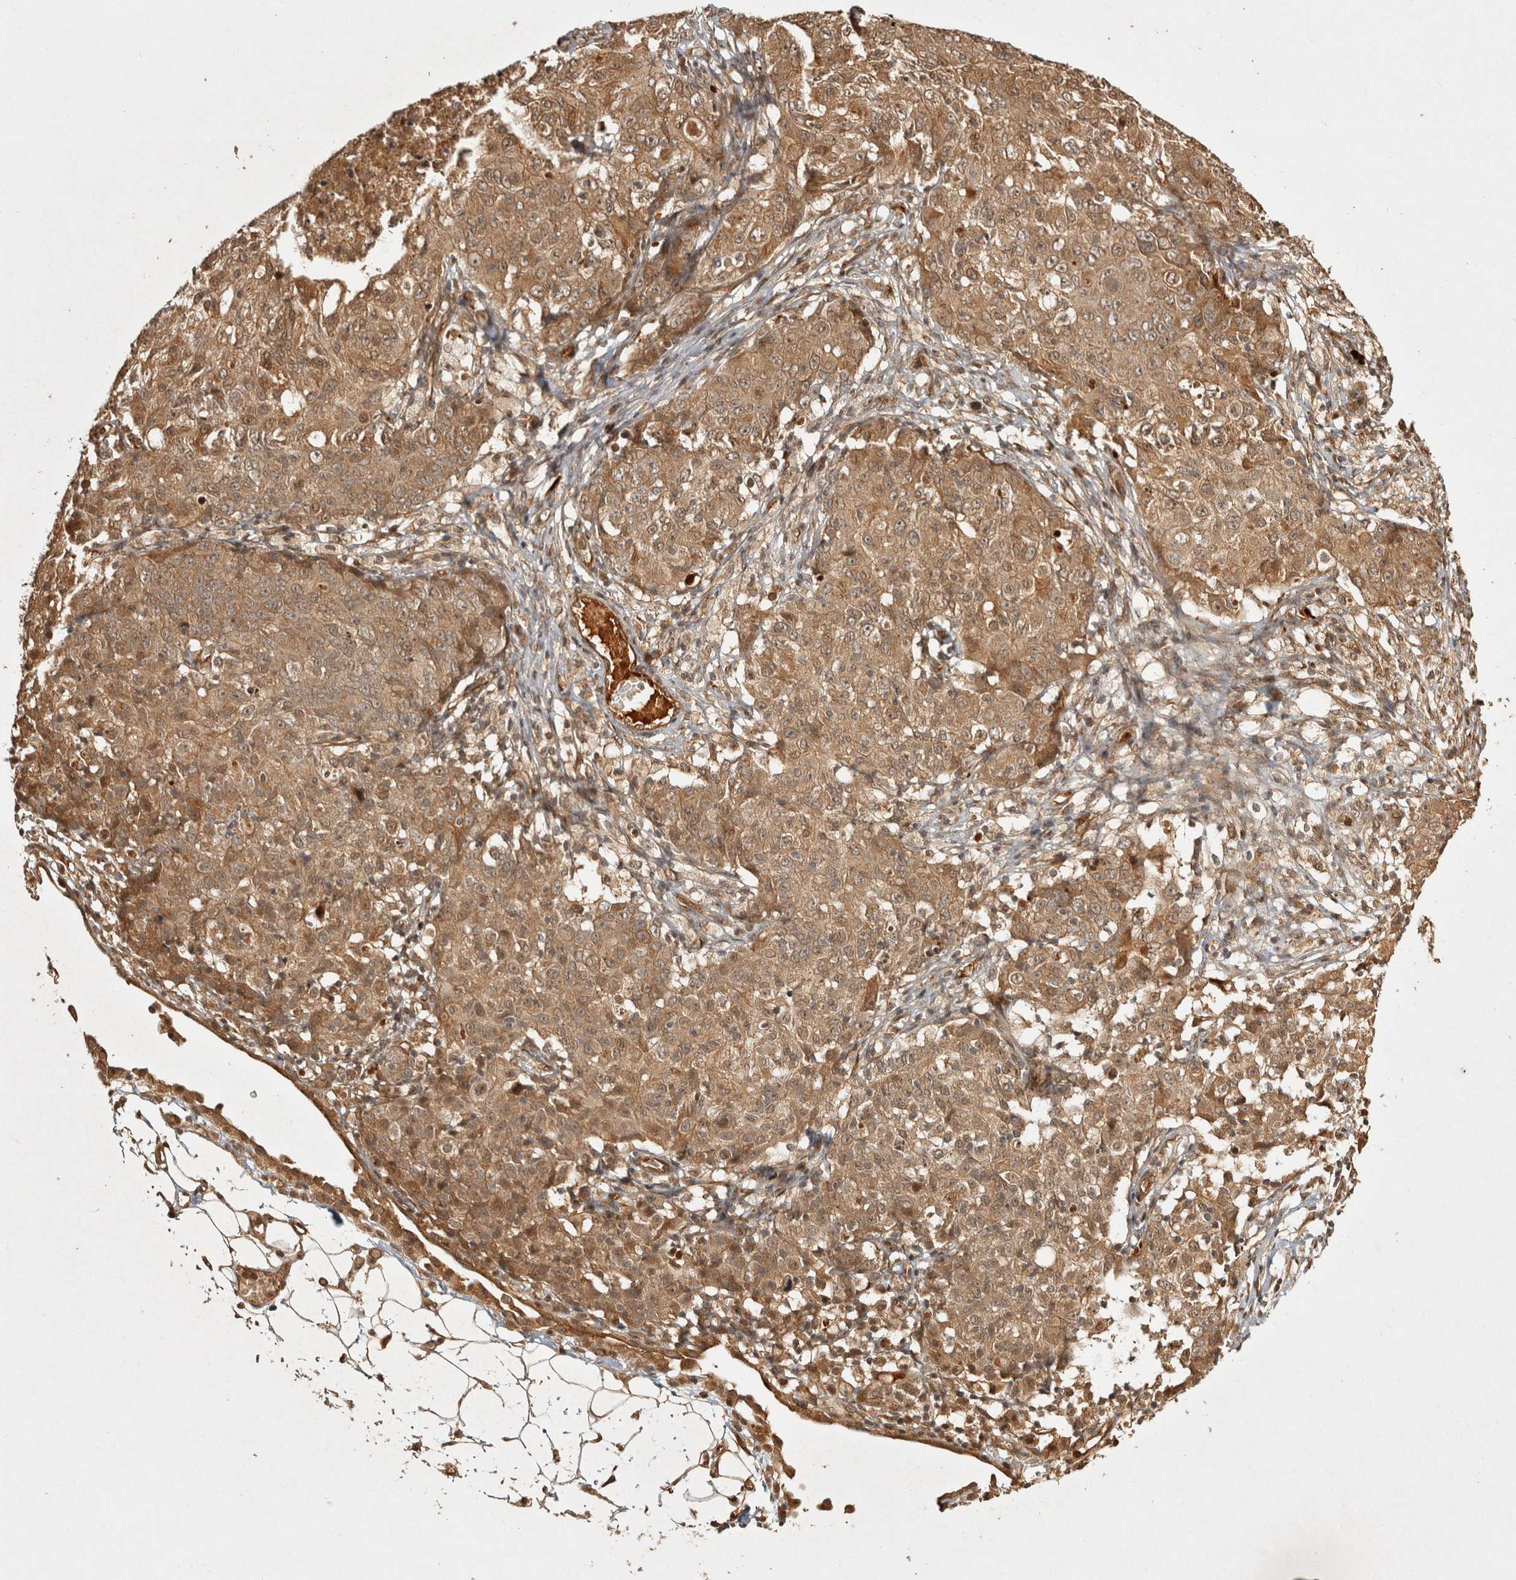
{"staining": {"intensity": "moderate", "quantity": ">75%", "location": "cytoplasmic/membranous"}, "tissue": "ovarian cancer", "cell_type": "Tumor cells", "image_type": "cancer", "snomed": [{"axis": "morphology", "description": "Carcinoma, endometroid"}, {"axis": "topography", "description": "Ovary"}], "caption": "Immunohistochemistry (IHC) (DAB) staining of human ovarian endometroid carcinoma displays moderate cytoplasmic/membranous protein staining in approximately >75% of tumor cells.", "gene": "CAMSAP2", "patient": {"sex": "female", "age": 42}}